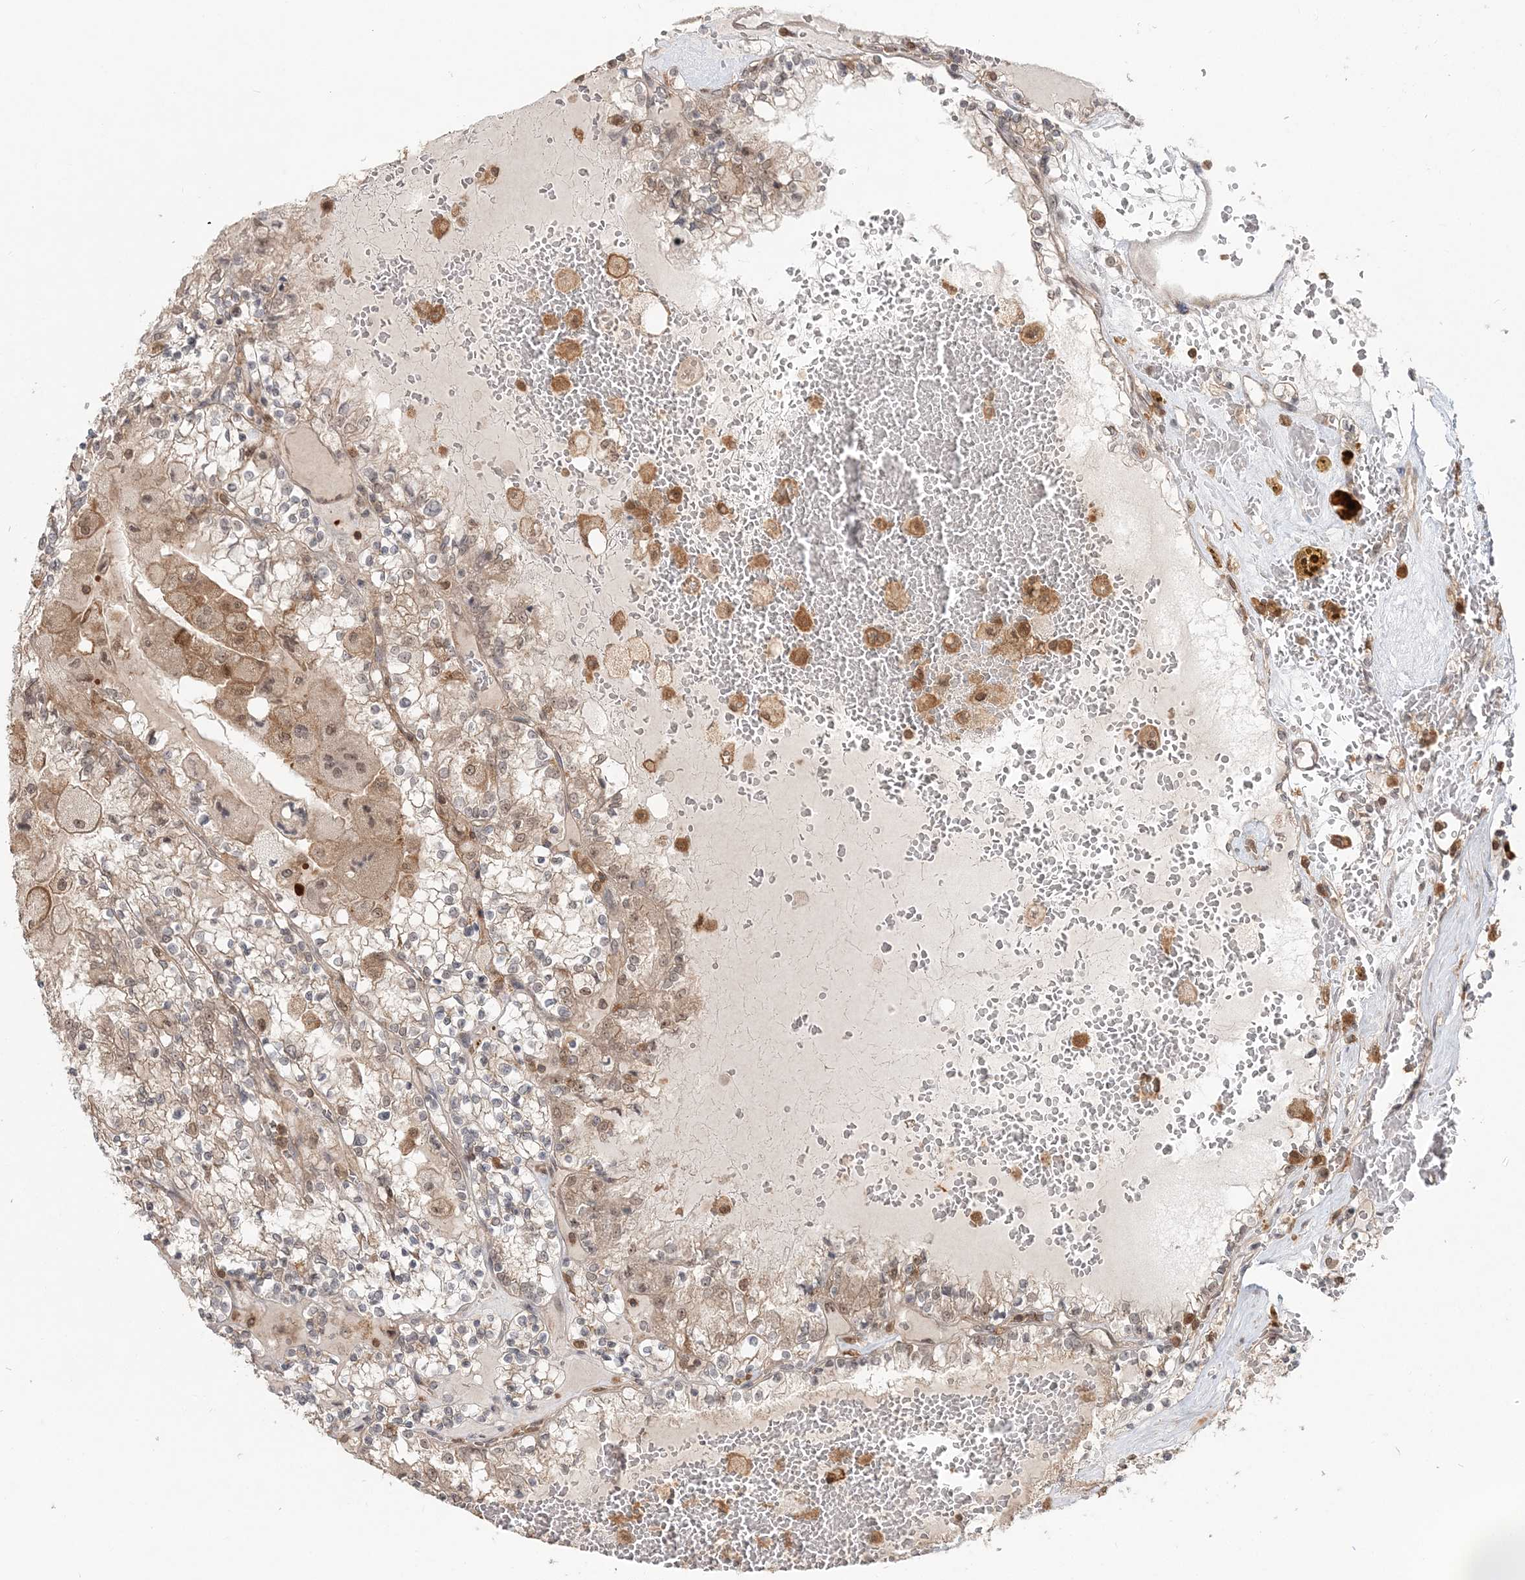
{"staining": {"intensity": "weak", "quantity": ">75%", "location": "cytoplasmic/membranous,nuclear"}, "tissue": "renal cancer", "cell_type": "Tumor cells", "image_type": "cancer", "snomed": [{"axis": "morphology", "description": "Adenocarcinoma, NOS"}, {"axis": "topography", "description": "Kidney"}], "caption": "Immunohistochemistry image of human renal cancer (adenocarcinoma) stained for a protein (brown), which displays low levels of weak cytoplasmic/membranous and nuclear expression in about >75% of tumor cells.", "gene": "CAB39", "patient": {"sex": "female", "age": 56}}